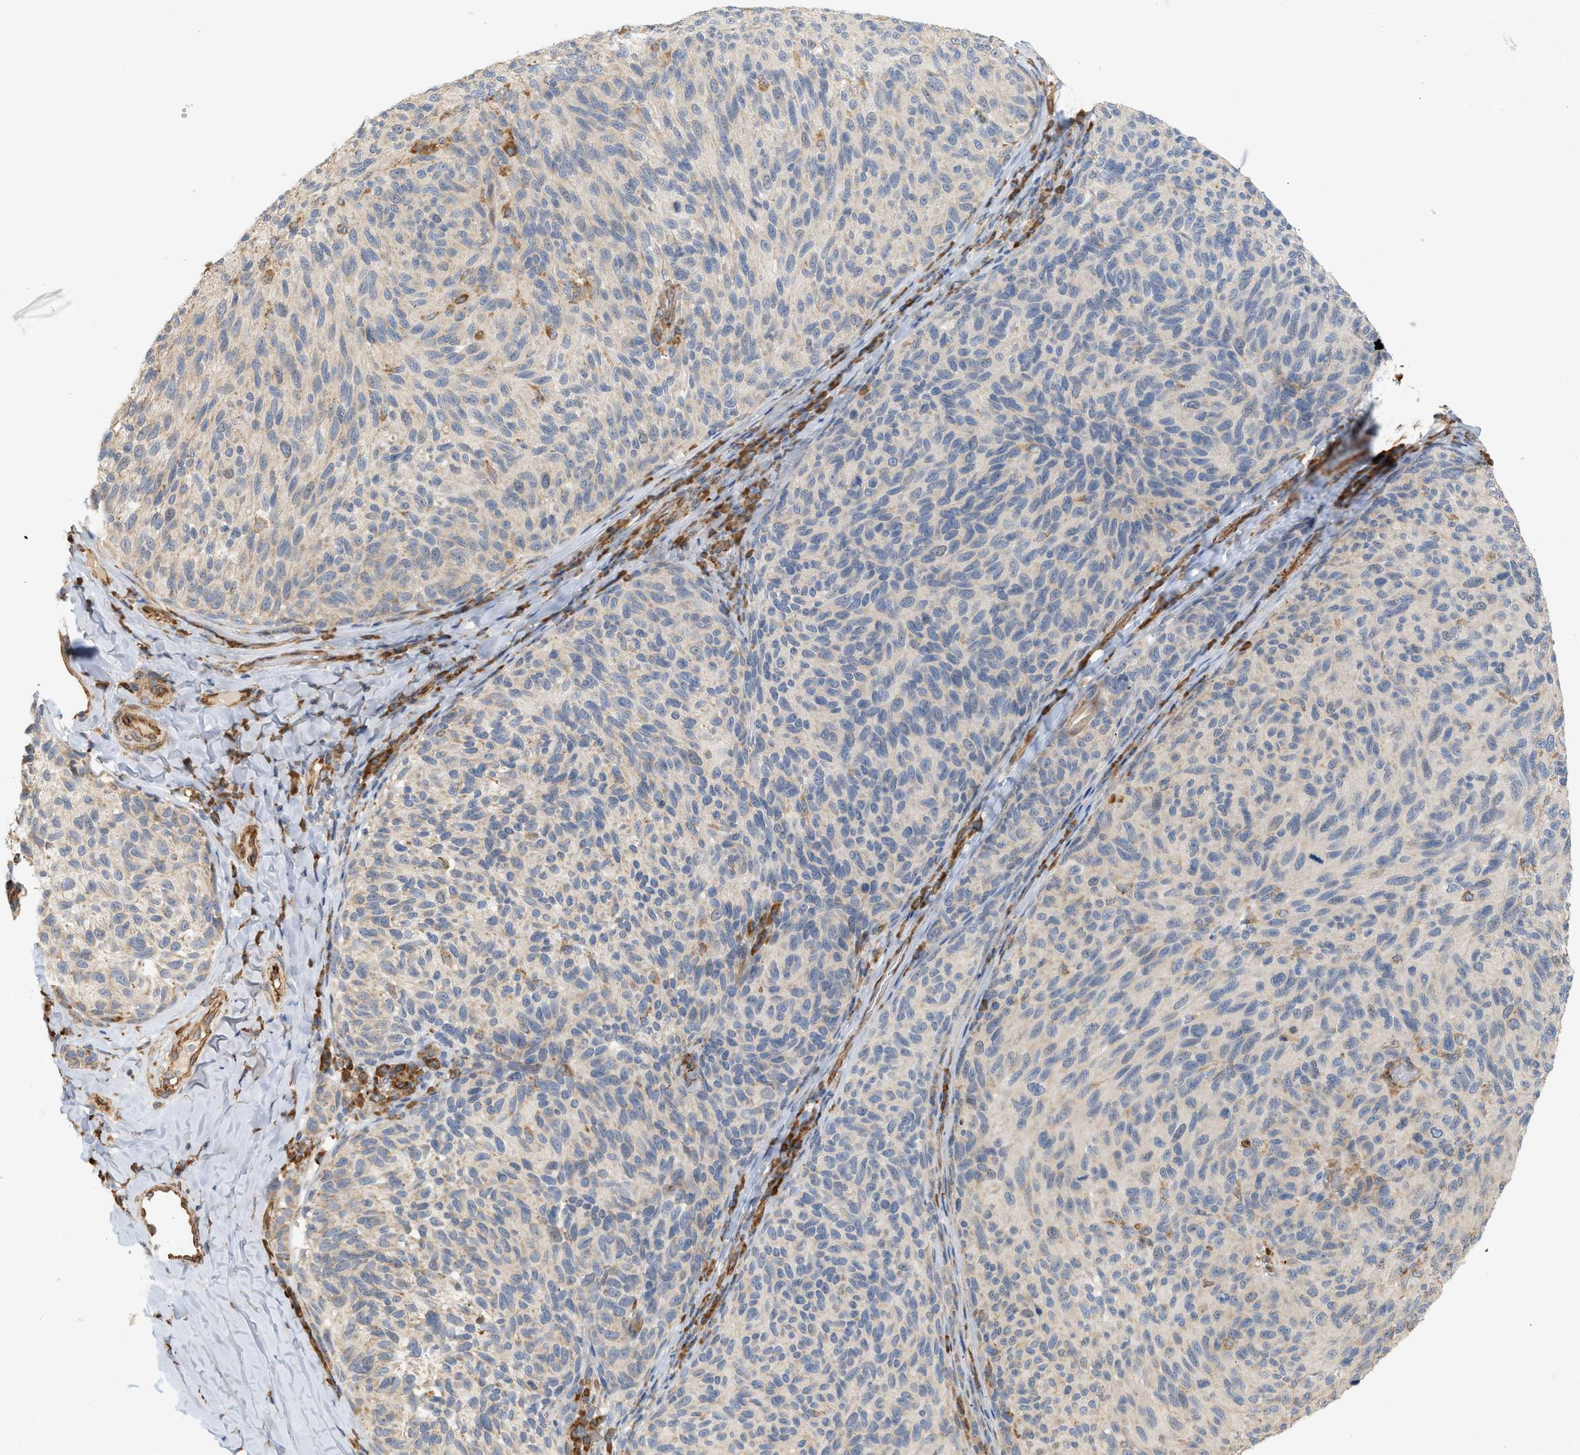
{"staining": {"intensity": "weak", "quantity": "<25%", "location": "cytoplasmic/membranous"}, "tissue": "melanoma", "cell_type": "Tumor cells", "image_type": "cancer", "snomed": [{"axis": "morphology", "description": "Malignant melanoma, NOS"}, {"axis": "topography", "description": "Skin"}], "caption": "A histopathology image of human malignant melanoma is negative for staining in tumor cells.", "gene": "SVOP", "patient": {"sex": "female", "age": 73}}